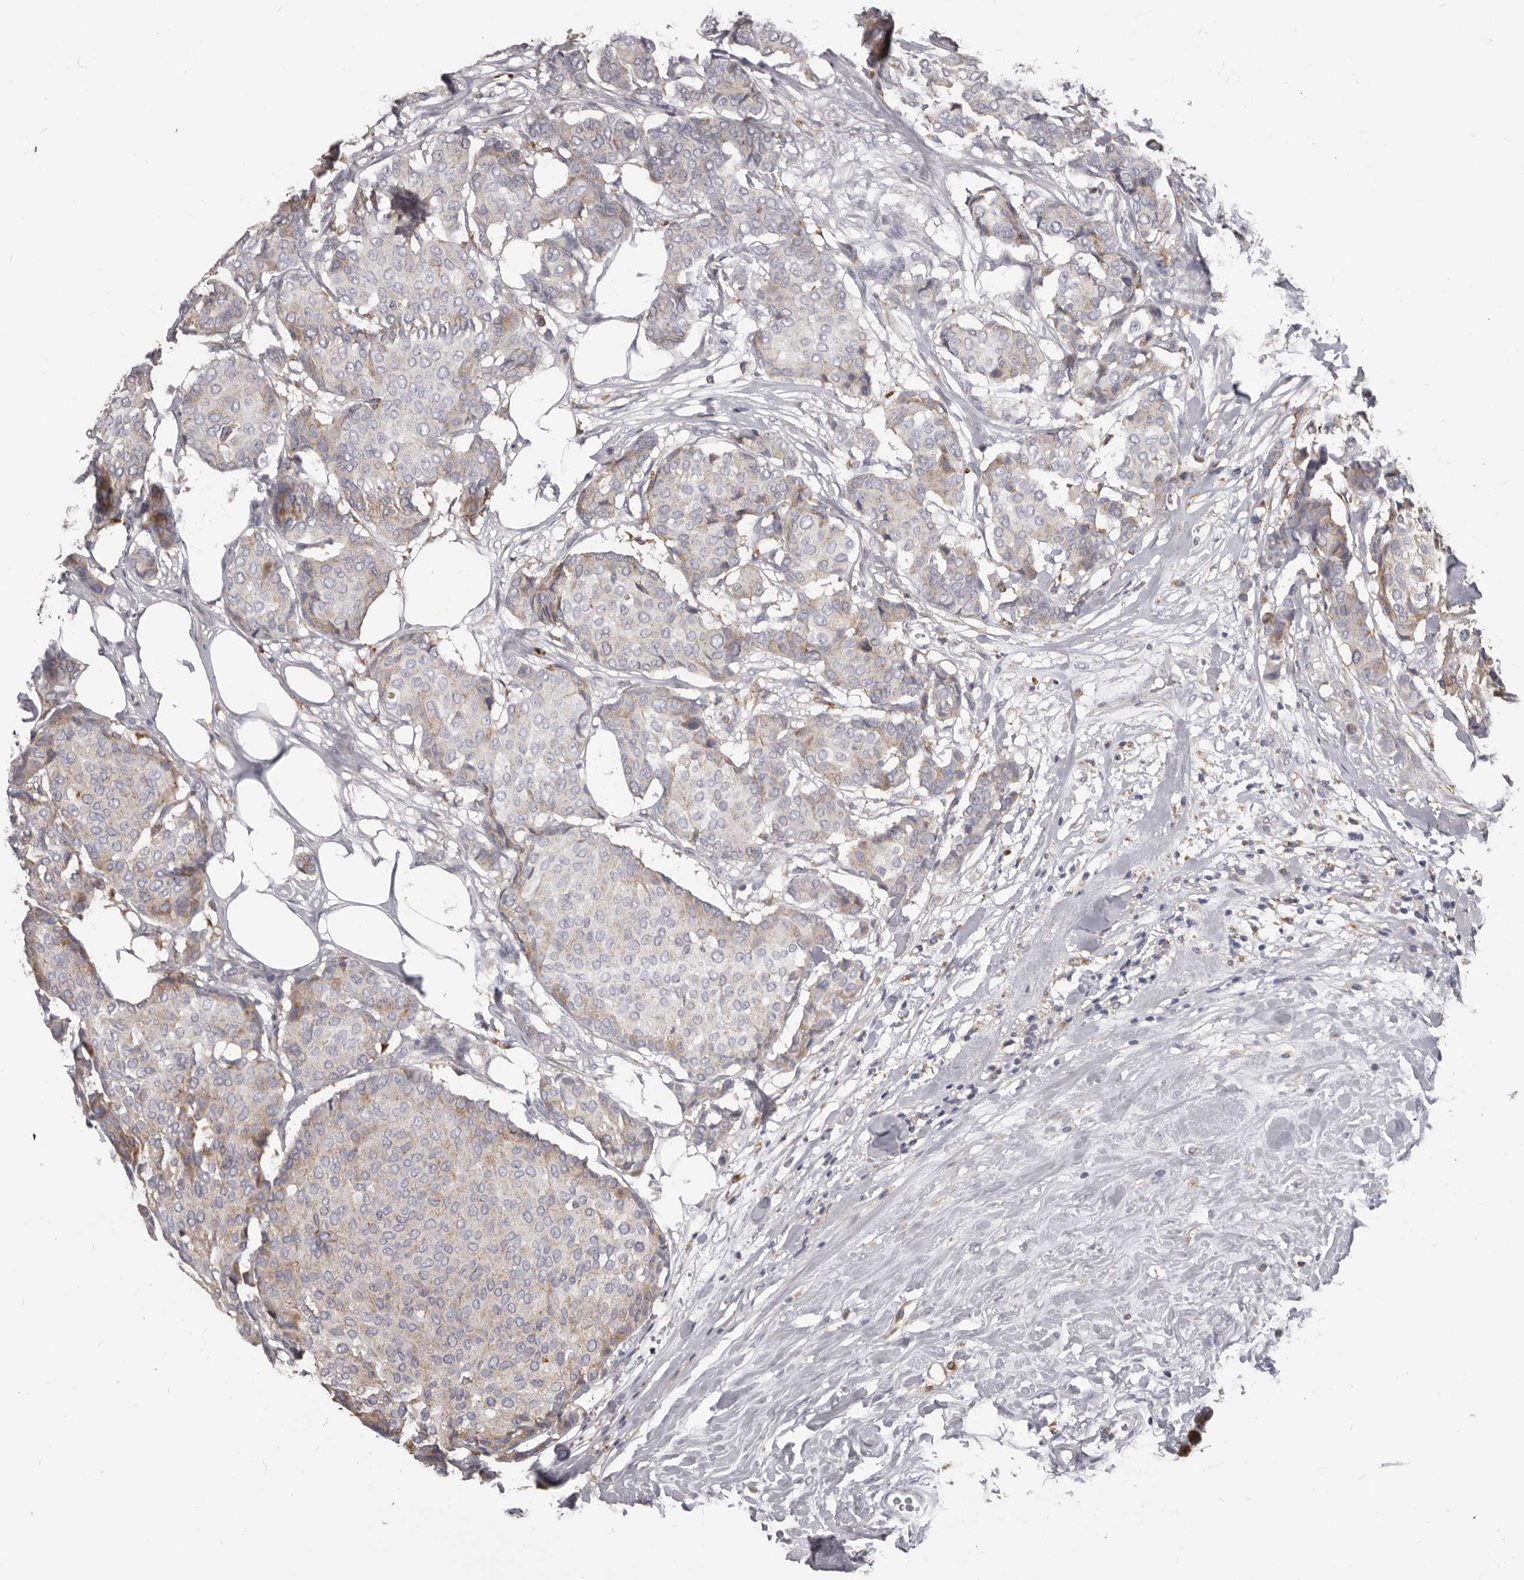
{"staining": {"intensity": "weak", "quantity": "<25%", "location": "cytoplasmic/membranous"}, "tissue": "breast cancer", "cell_type": "Tumor cells", "image_type": "cancer", "snomed": [{"axis": "morphology", "description": "Duct carcinoma"}, {"axis": "topography", "description": "Breast"}], "caption": "Photomicrograph shows no protein expression in tumor cells of invasive ductal carcinoma (breast) tissue. (DAB (3,3'-diaminobenzidine) IHC with hematoxylin counter stain).", "gene": "PI4K2A", "patient": {"sex": "female", "age": 75}}